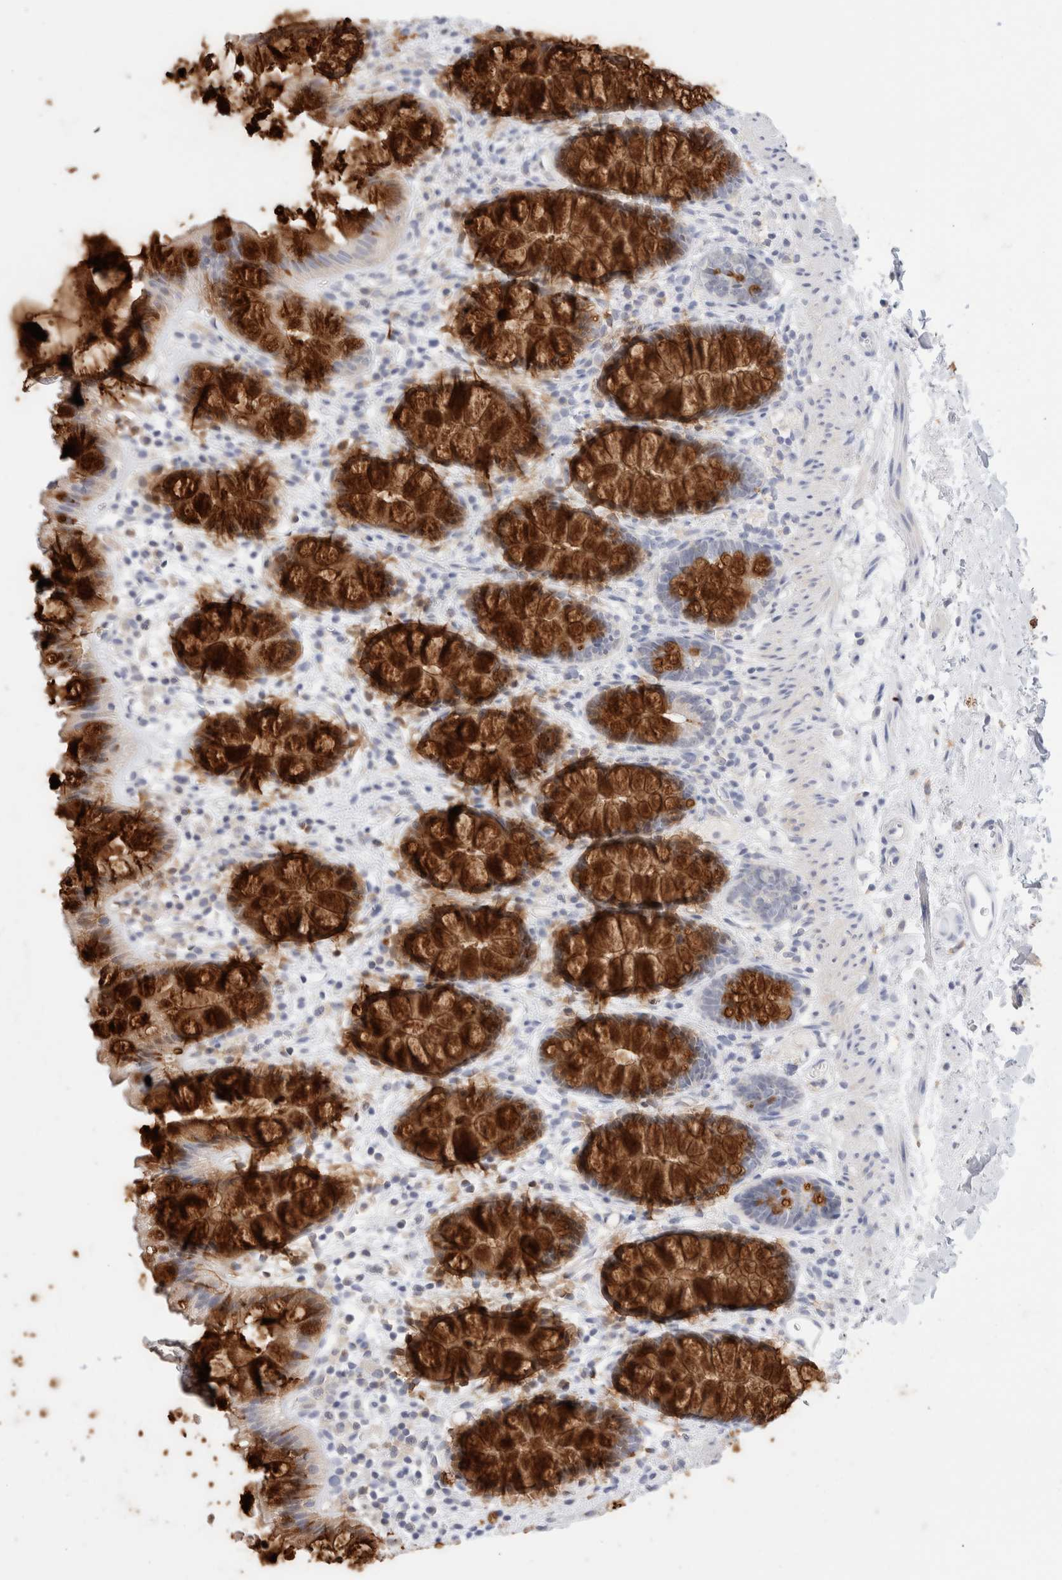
{"staining": {"intensity": "strong", "quantity": ">75%", "location": "cytoplasmic/membranous"}, "tissue": "rectum", "cell_type": "Glandular cells", "image_type": "normal", "snomed": [{"axis": "morphology", "description": "Normal tissue, NOS"}, {"axis": "topography", "description": "Rectum"}], "caption": "Unremarkable rectum was stained to show a protein in brown. There is high levels of strong cytoplasmic/membranous staining in approximately >75% of glandular cells. The staining is performed using DAB brown chromogen to label protein expression. The nuclei are counter-stained blue using hematoxylin.", "gene": "ADAM30", "patient": {"sex": "female", "age": 65}}